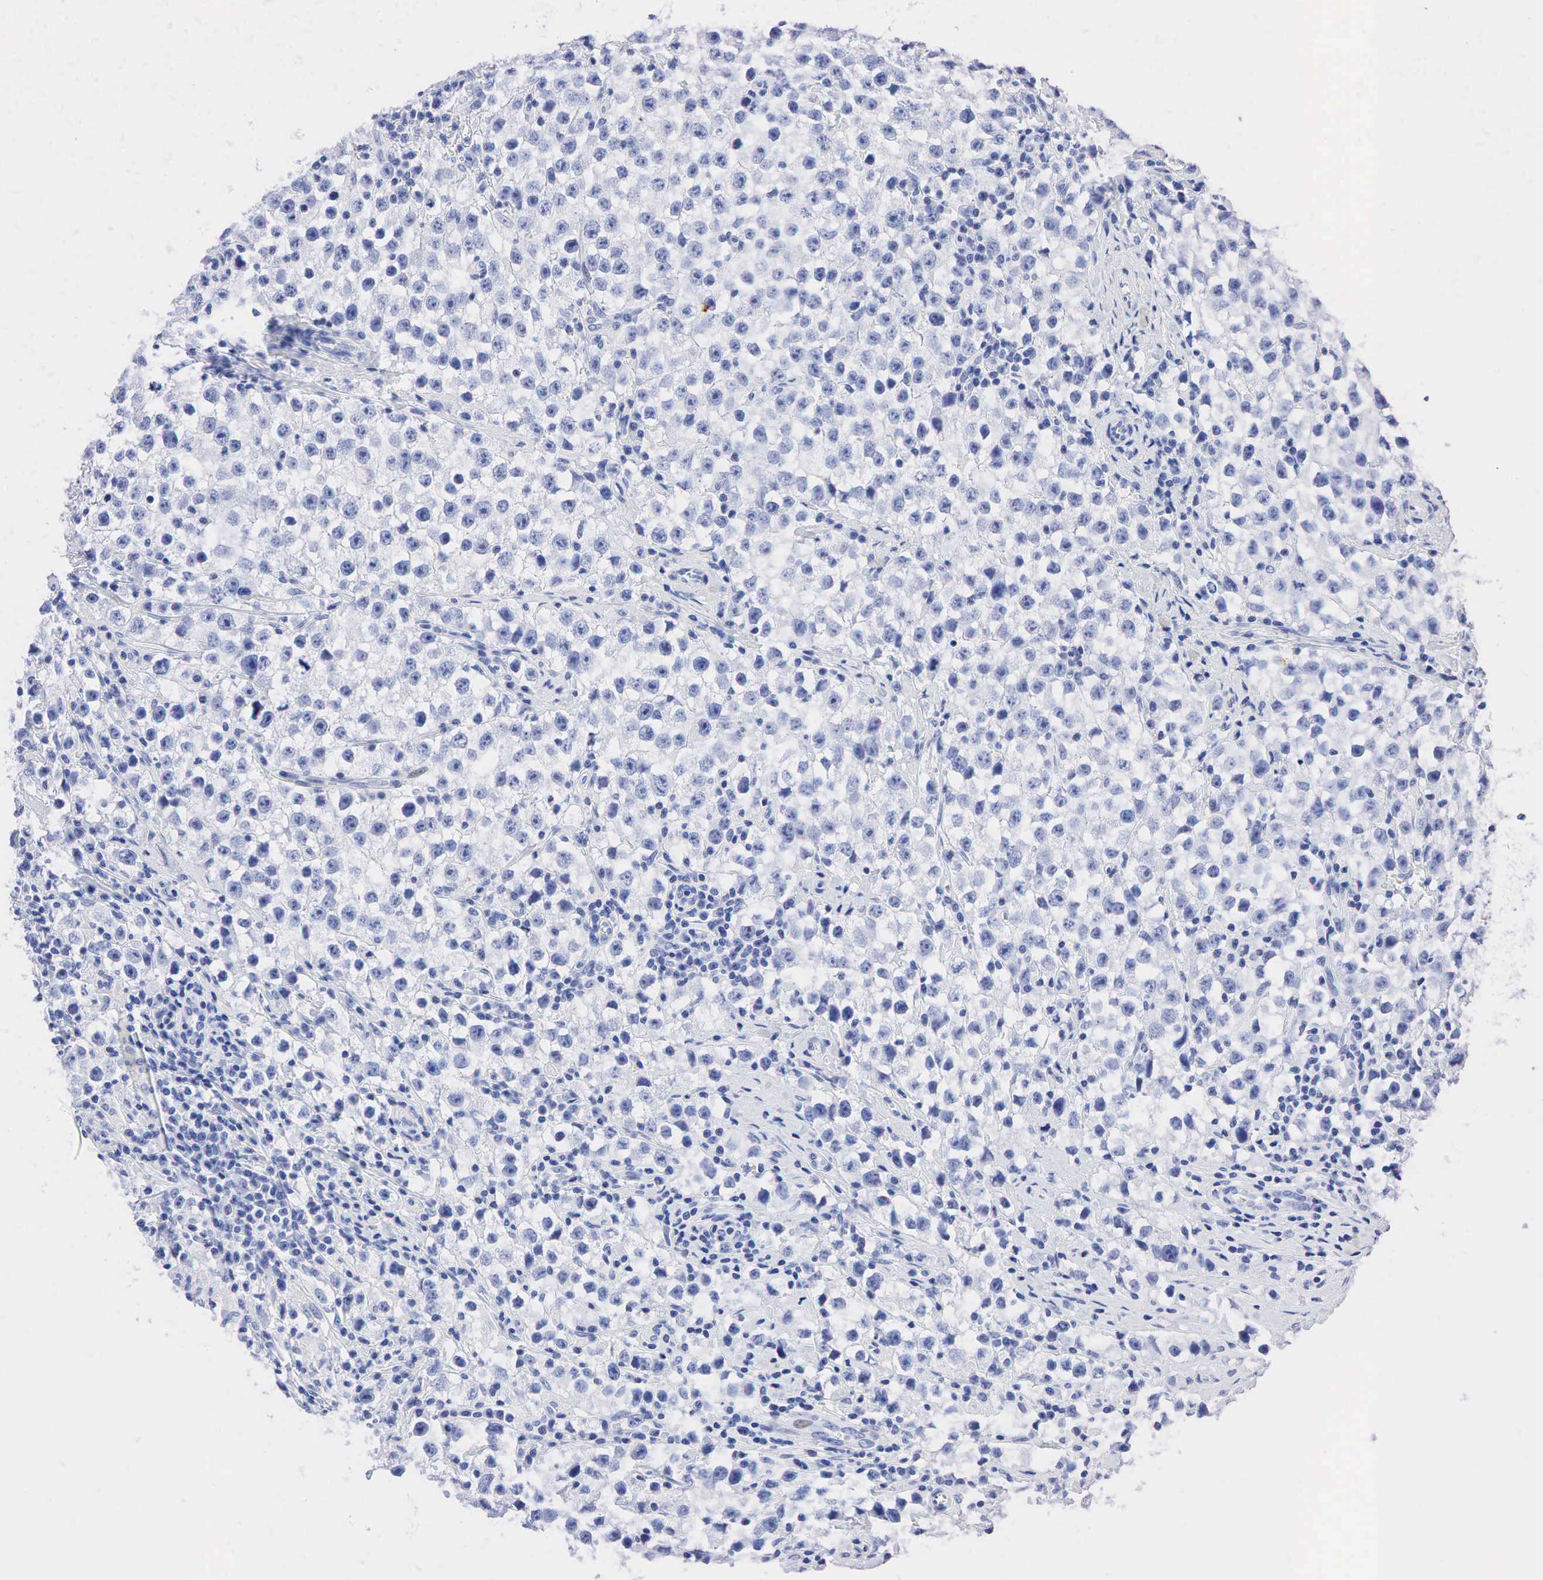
{"staining": {"intensity": "negative", "quantity": "none", "location": "none"}, "tissue": "testis cancer", "cell_type": "Tumor cells", "image_type": "cancer", "snomed": [{"axis": "morphology", "description": "Seminoma, NOS"}, {"axis": "topography", "description": "Testis"}], "caption": "This photomicrograph is of seminoma (testis) stained with immunohistochemistry (IHC) to label a protein in brown with the nuclei are counter-stained blue. There is no positivity in tumor cells. The staining was performed using DAB to visualize the protein expression in brown, while the nuclei were stained in blue with hematoxylin (Magnification: 20x).", "gene": "PTH", "patient": {"sex": "male", "age": 35}}